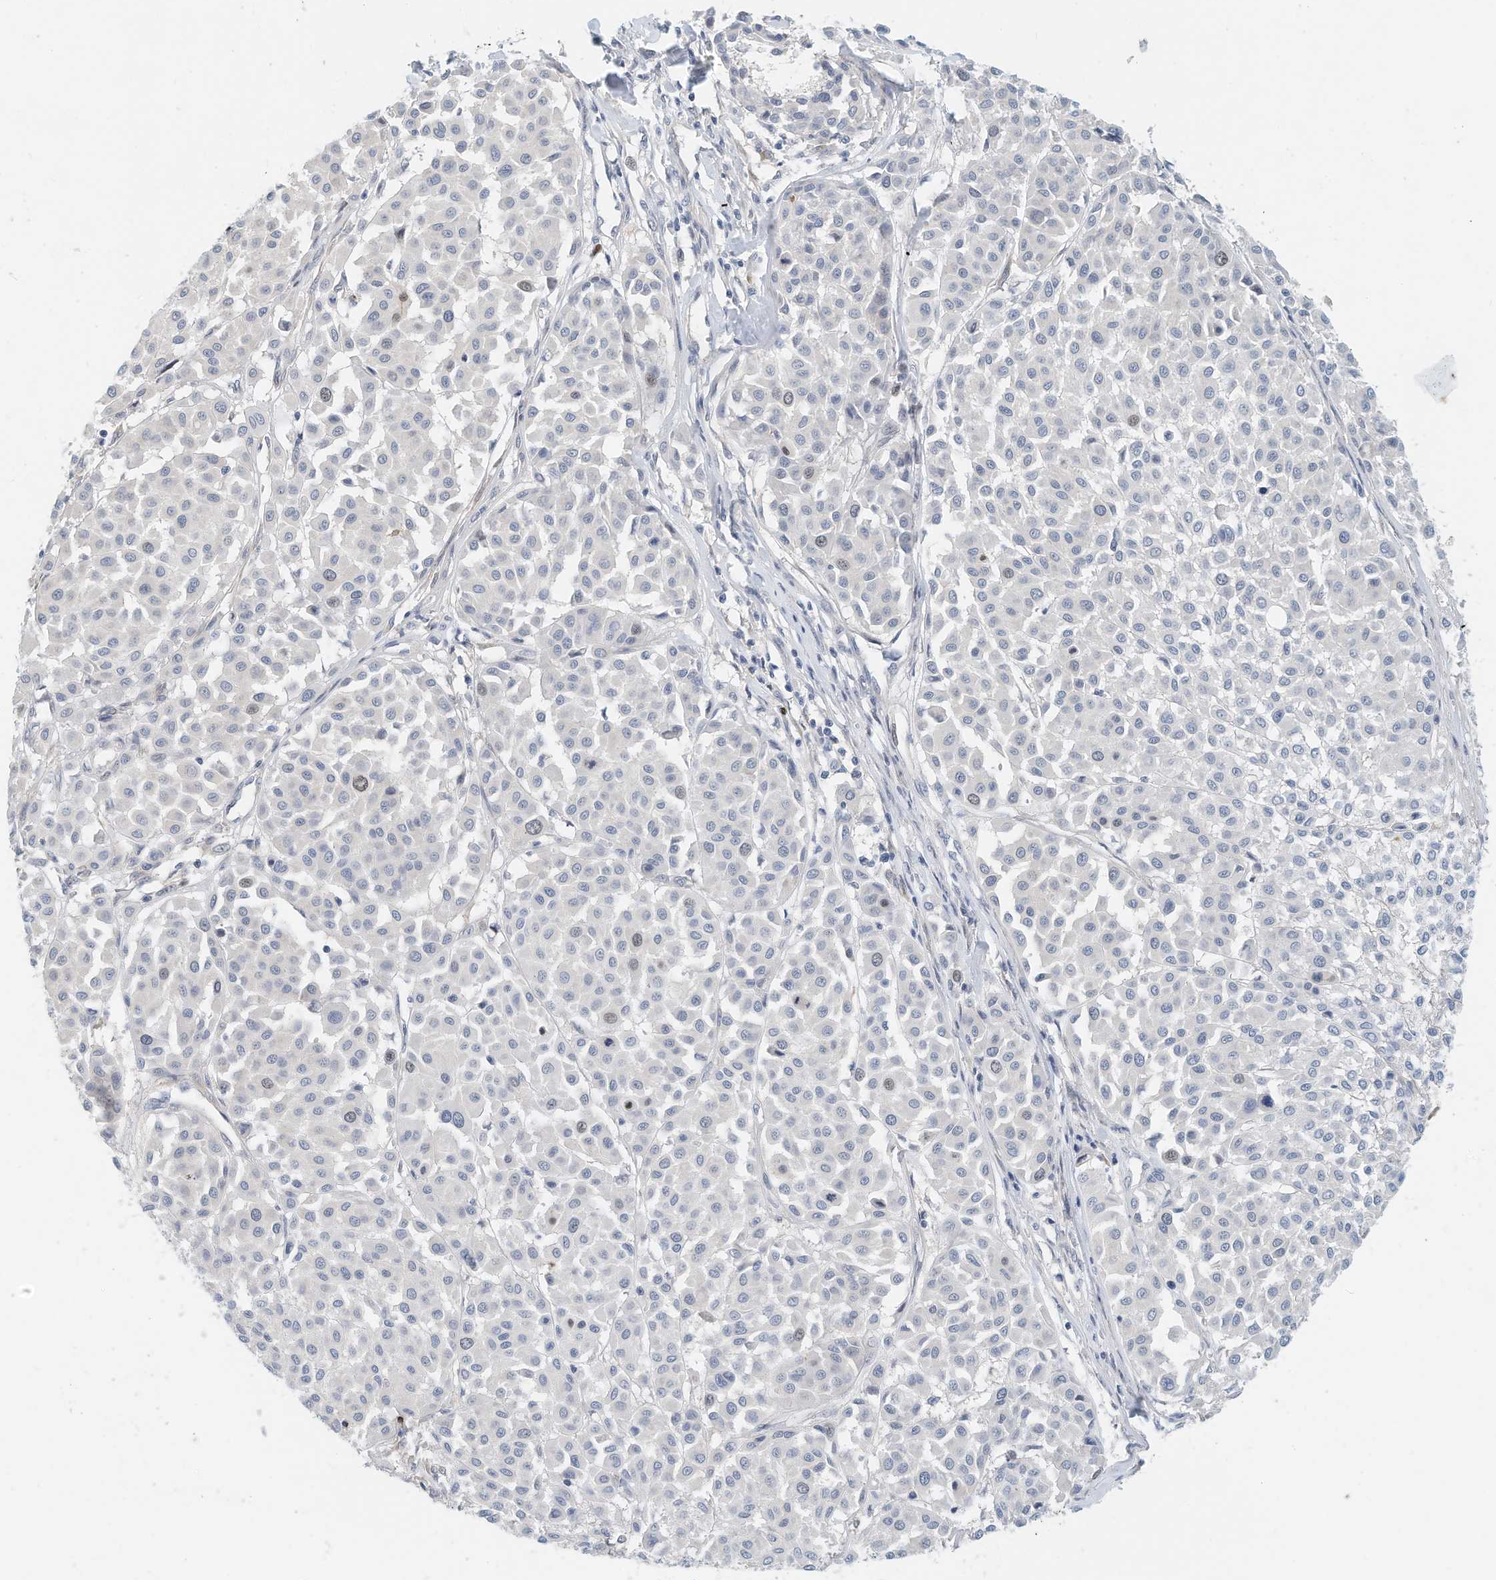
{"staining": {"intensity": "negative", "quantity": "none", "location": "none"}, "tissue": "melanoma", "cell_type": "Tumor cells", "image_type": "cancer", "snomed": [{"axis": "morphology", "description": "Malignant melanoma, Metastatic site"}, {"axis": "topography", "description": "Soft tissue"}], "caption": "There is no significant staining in tumor cells of melanoma.", "gene": "ARHGAP28", "patient": {"sex": "male", "age": 41}}